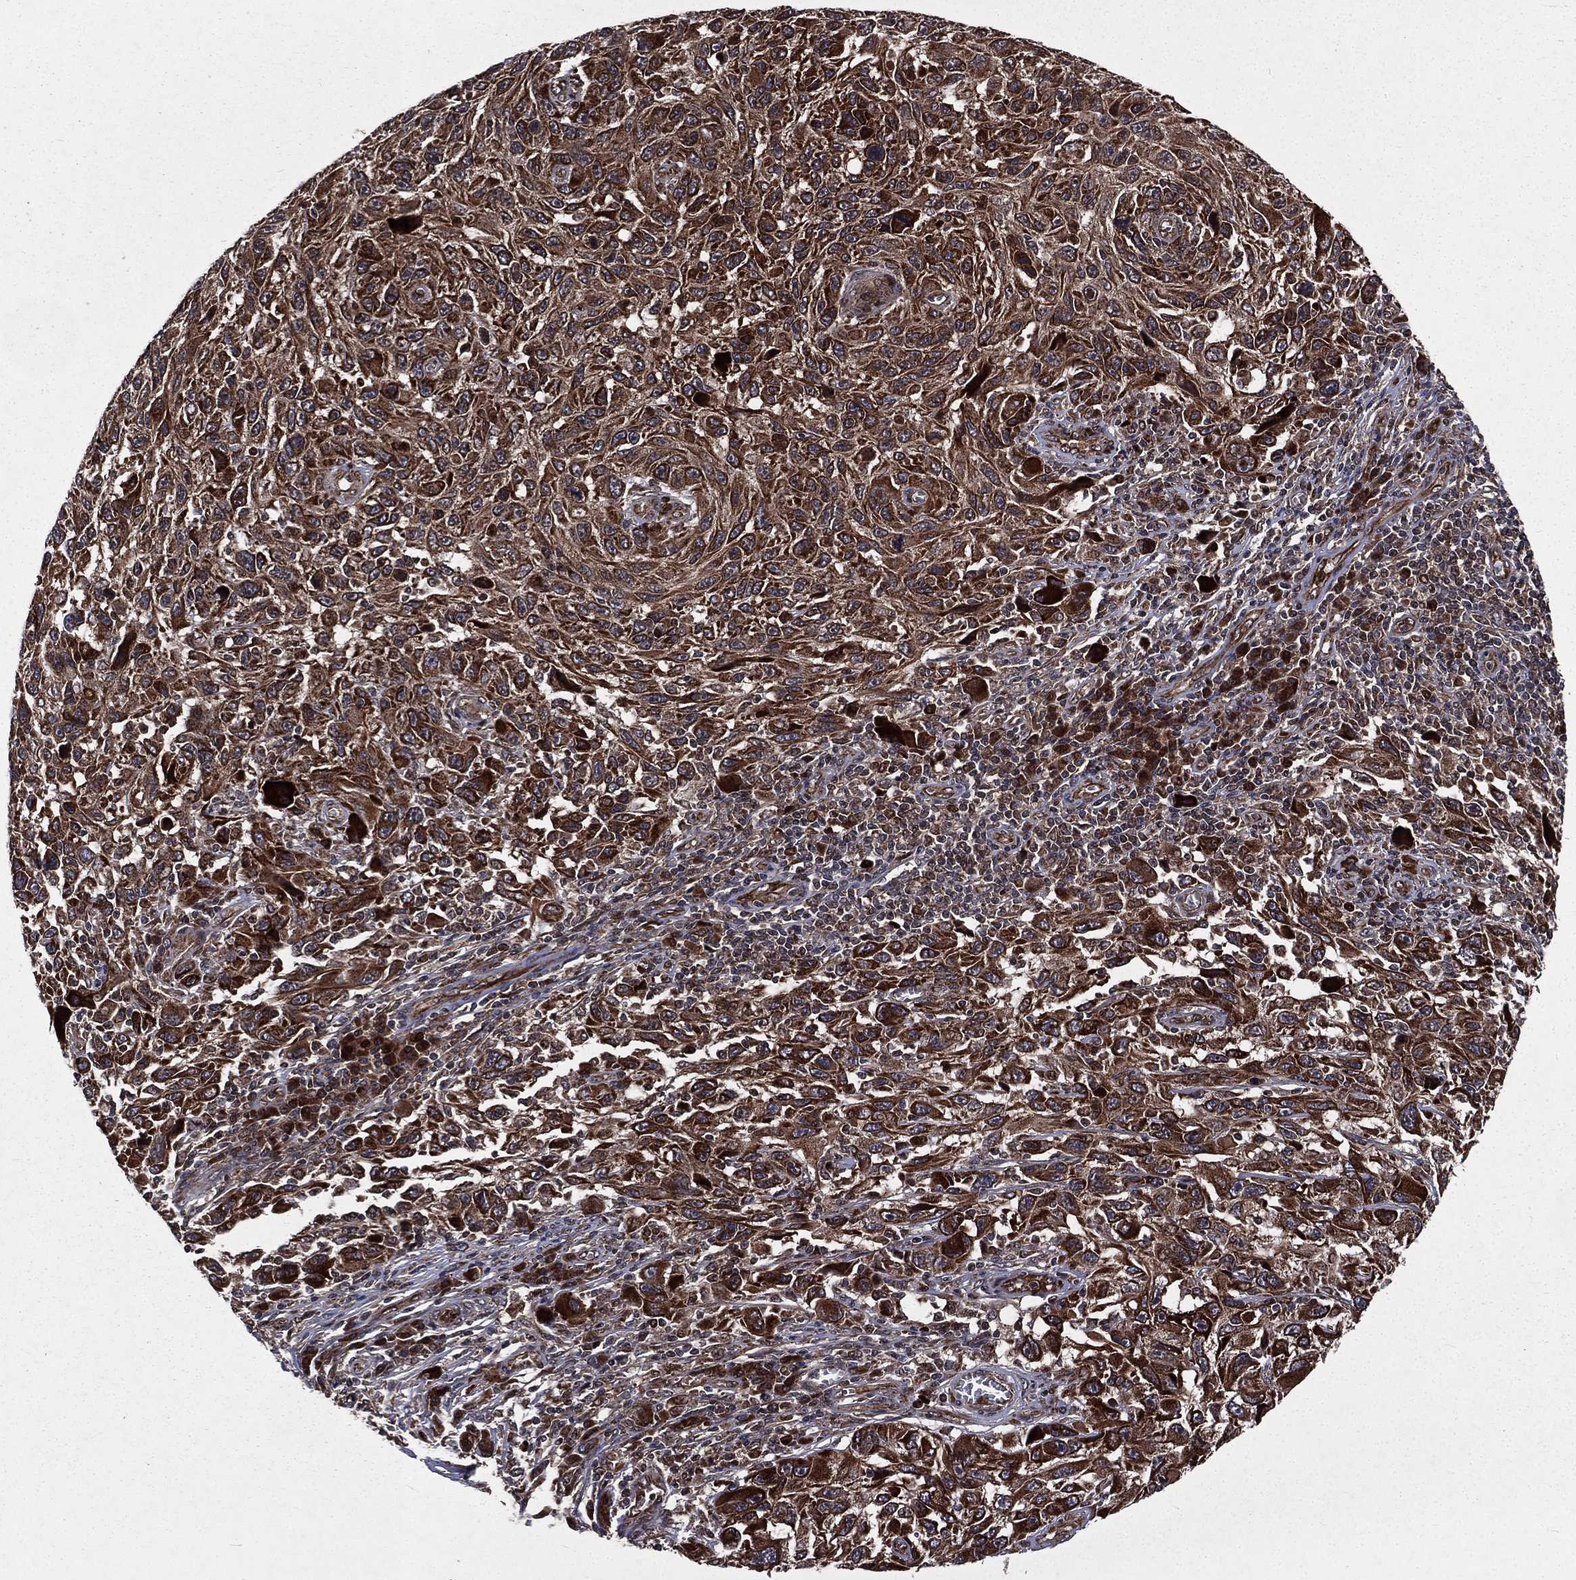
{"staining": {"intensity": "moderate", "quantity": ">75%", "location": "cytoplasmic/membranous"}, "tissue": "melanoma", "cell_type": "Tumor cells", "image_type": "cancer", "snomed": [{"axis": "morphology", "description": "Malignant melanoma, NOS"}, {"axis": "topography", "description": "Skin"}], "caption": "Immunohistochemical staining of melanoma shows medium levels of moderate cytoplasmic/membranous staining in approximately >75% of tumor cells. (DAB IHC with brightfield microscopy, high magnification).", "gene": "LENG8", "patient": {"sex": "male", "age": 53}}